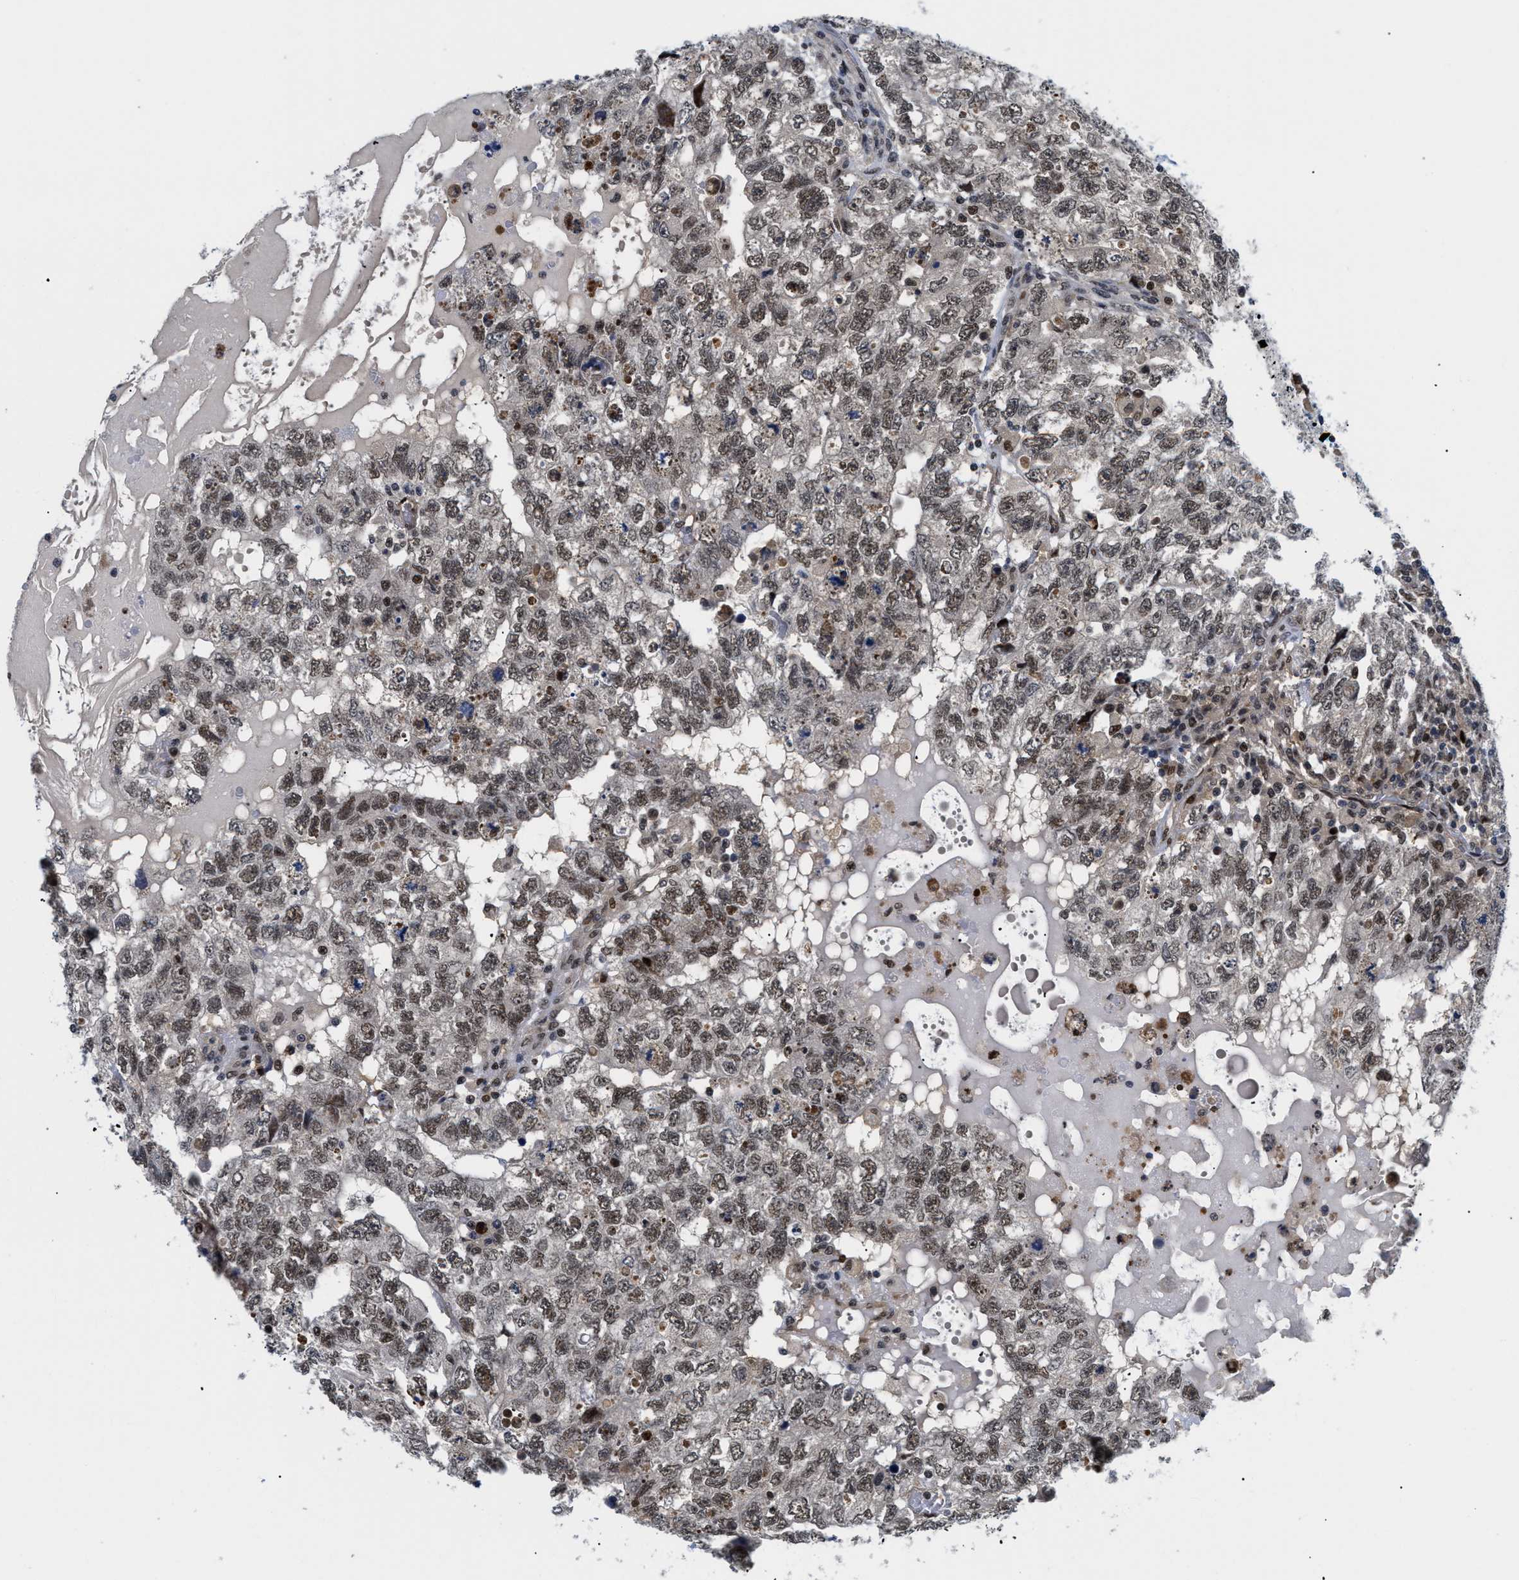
{"staining": {"intensity": "moderate", "quantity": ">75%", "location": "nuclear"}, "tissue": "testis cancer", "cell_type": "Tumor cells", "image_type": "cancer", "snomed": [{"axis": "morphology", "description": "Carcinoma, Embryonal, NOS"}, {"axis": "topography", "description": "Testis"}], "caption": "This histopathology image shows IHC staining of human testis cancer (embryonal carcinoma), with medium moderate nuclear staining in about >75% of tumor cells.", "gene": "SLC29A2", "patient": {"sex": "male", "age": 36}}